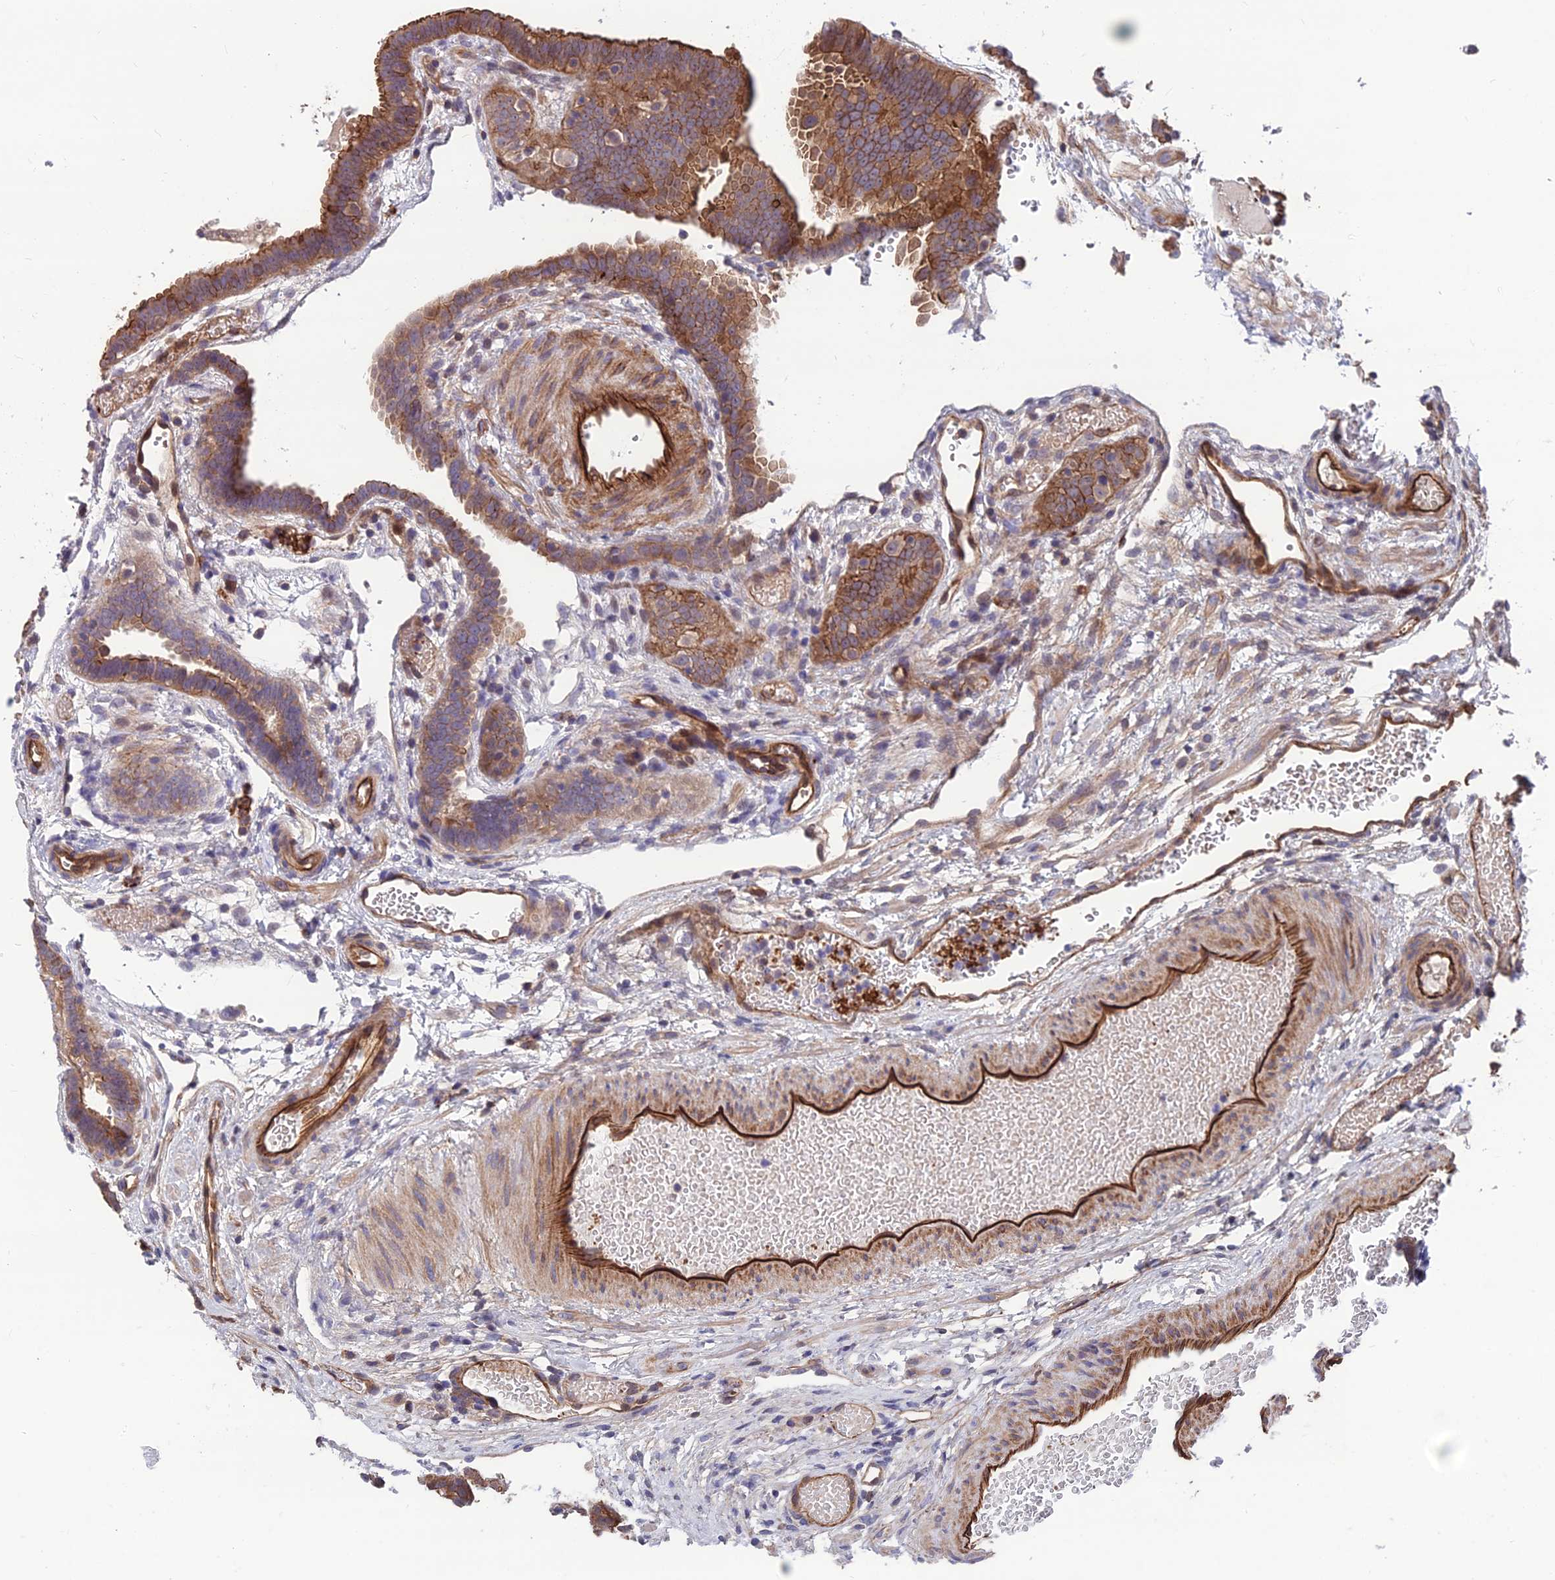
{"staining": {"intensity": "moderate", "quantity": ">75%", "location": "cytoplasmic/membranous"}, "tissue": "fallopian tube", "cell_type": "Glandular cells", "image_type": "normal", "snomed": [{"axis": "morphology", "description": "Normal tissue, NOS"}, {"axis": "topography", "description": "Fallopian tube"}], "caption": "An image of human fallopian tube stained for a protein exhibits moderate cytoplasmic/membranous brown staining in glandular cells.", "gene": "RTN4RL1", "patient": {"sex": "female", "age": 37}}